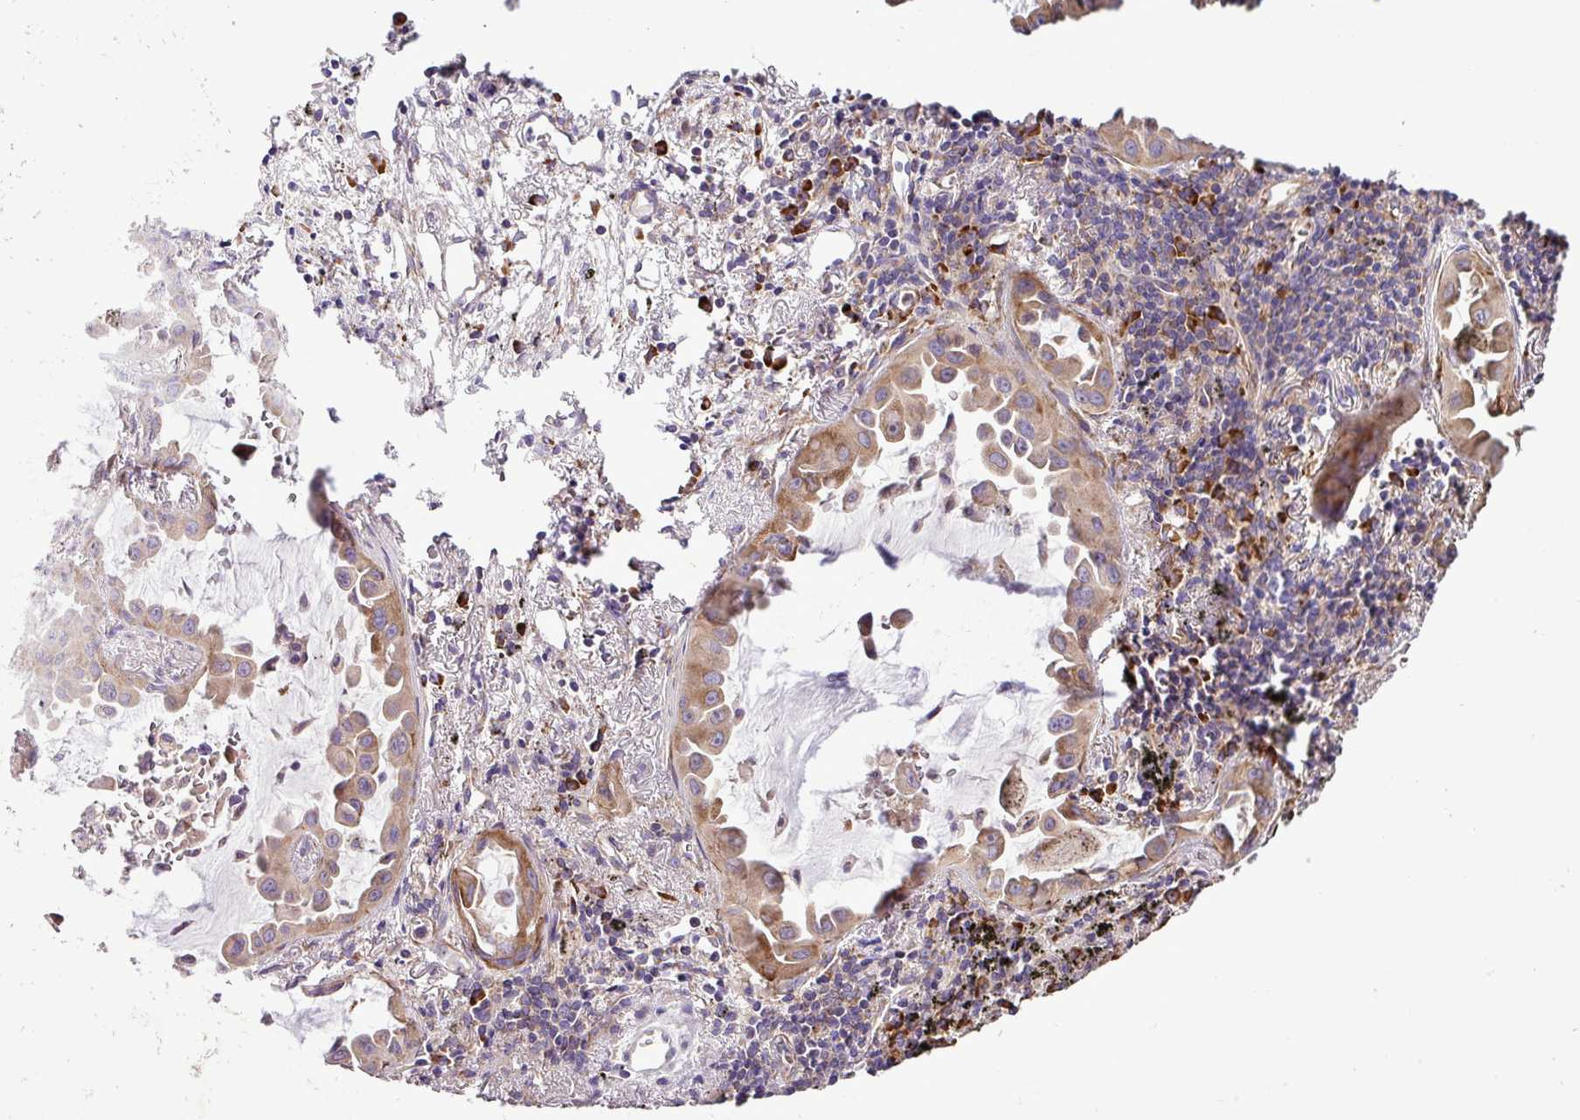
{"staining": {"intensity": "moderate", "quantity": ">75%", "location": "cytoplasmic/membranous"}, "tissue": "lung cancer", "cell_type": "Tumor cells", "image_type": "cancer", "snomed": [{"axis": "morphology", "description": "Adenocarcinoma, NOS"}, {"axis": "topography", "description": "Lung"}], "caption": "Human lung cancer (adenocarcinoma) stained with a protein marker displays moderate staining in tumor cells.", "gene": "RPL13", "patient": {"sex": "male", "age": 68}}